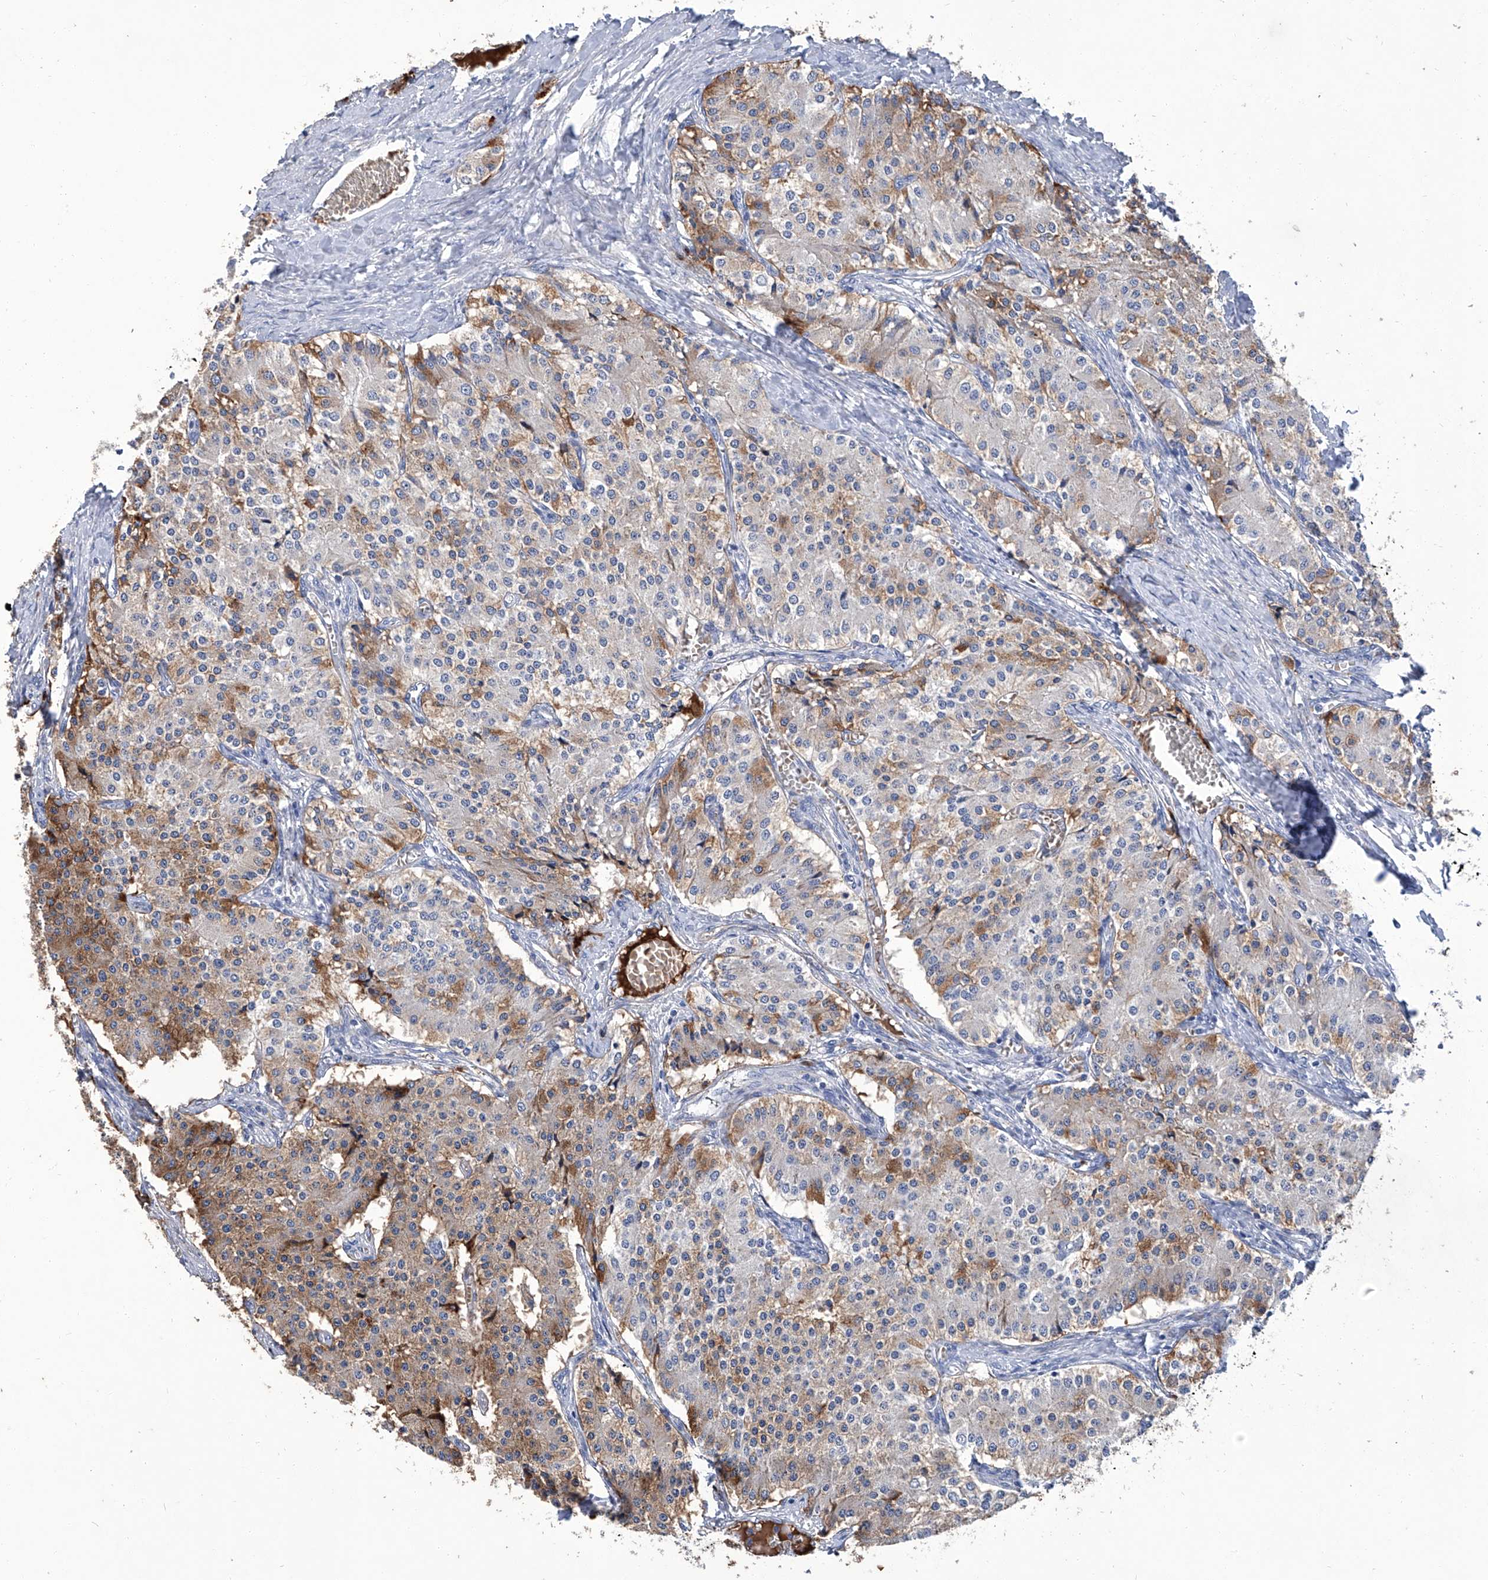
{"staining": {"intensity": "moderate", "quantity": "25%-75%", "location": "cytoplasmic/membranous"}, "tissue": "carcinoid", "cell_type": "Tumor cells", "image_type": "cancer", "snomed": [{"axis": "morphology", "description": "Carcinoid, malignant, NOS"}, {"axis": "topography", "description": "Colon"}], "caption": "This is an image of immunohistochemistry staining of carcinoid, which shows moderate staining in the cytoplasmic/membranous of tumor cells.", "gene": "GPT", "patient": {"sex": "female", "age": 52}}